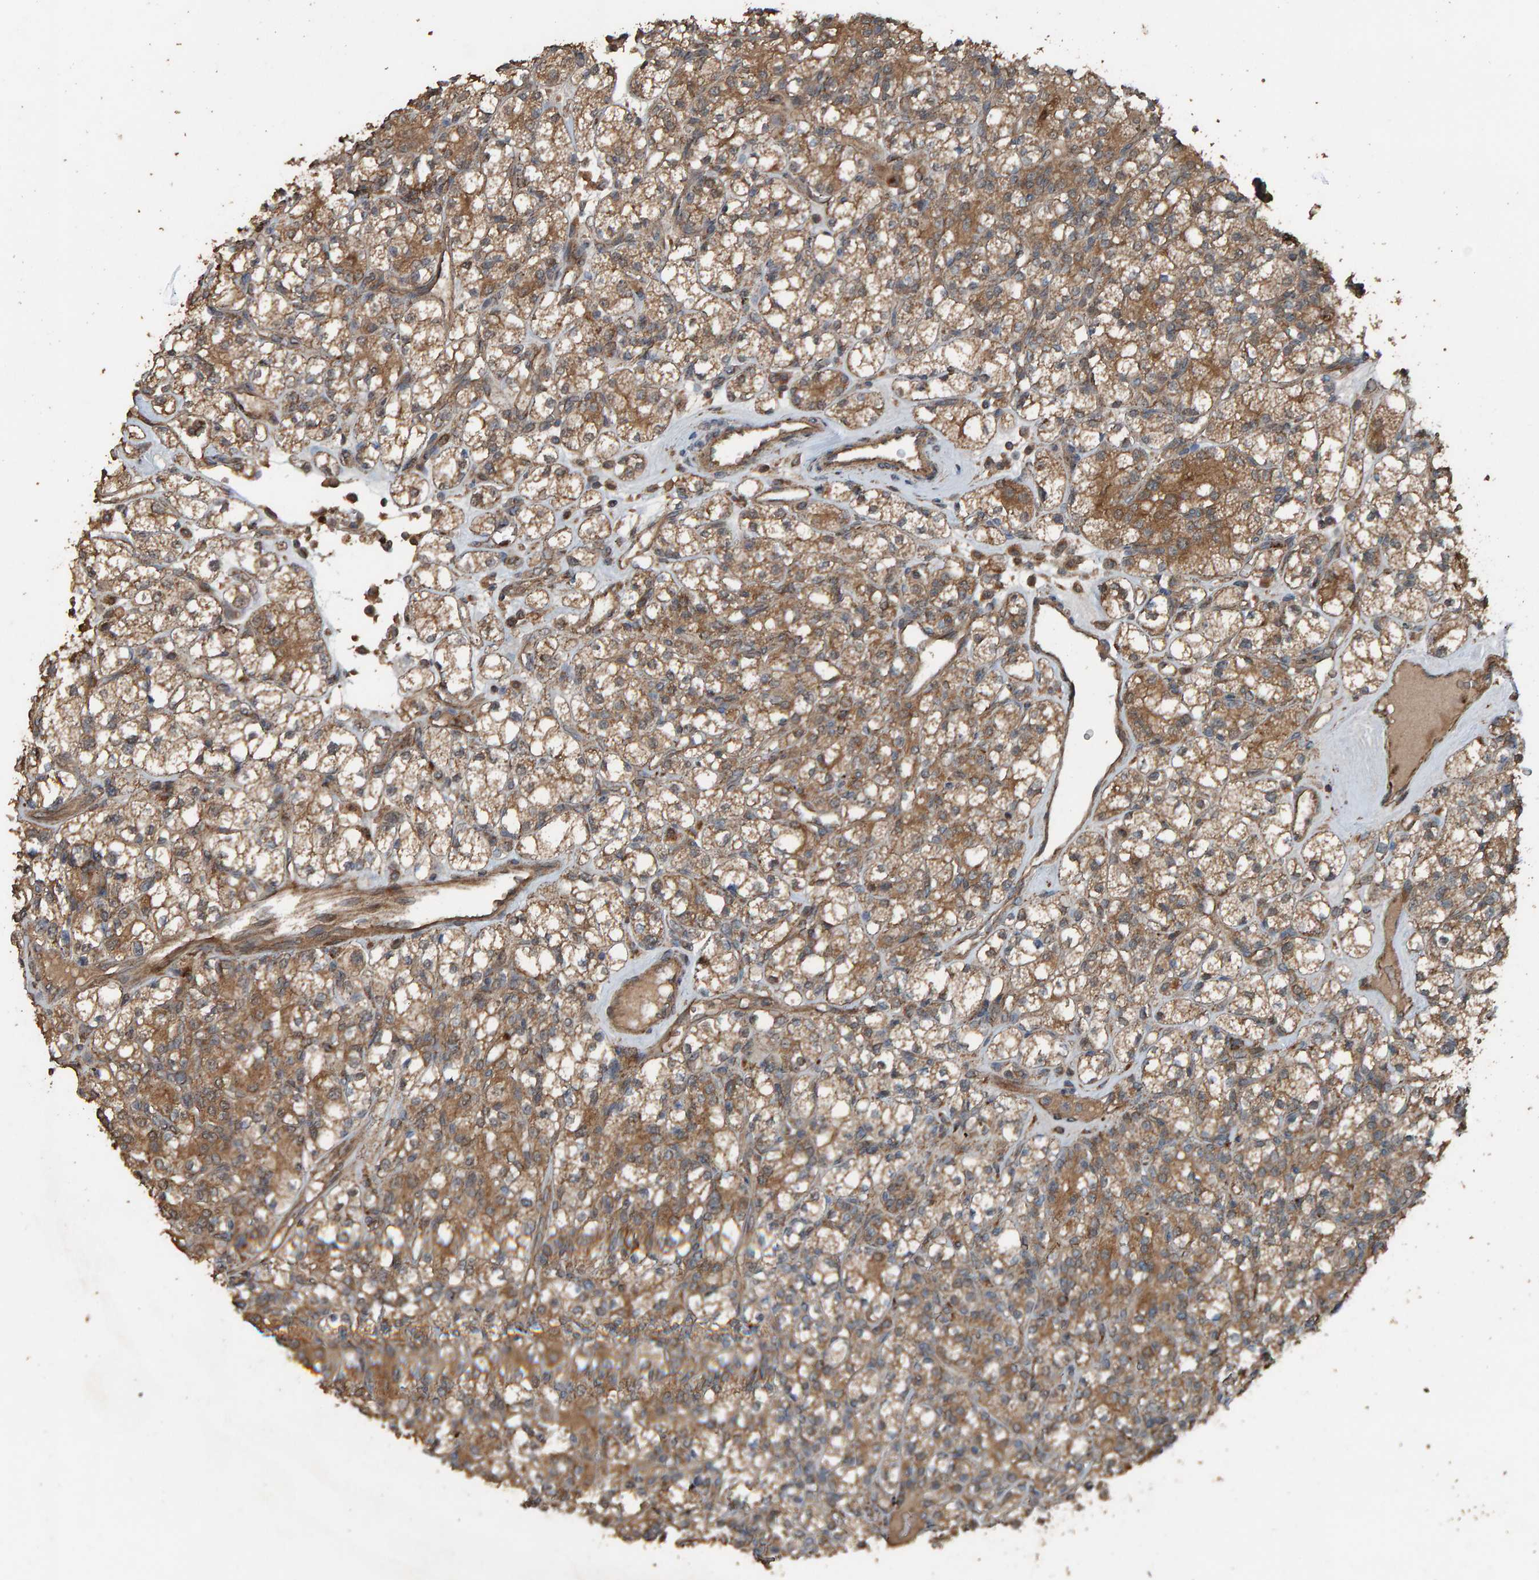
{"staining": {"intensity": "moderate", "quantity": ">75%", "location": "cytoplasmic/membranous"}, "tissue": "renal cancer", "cell_type": "Tumor cells", "image_type": "cancer", "snomed": [{"axis": "morphology", "description": "Adenocarcinoma, NOS"}, {"axis": "topography", "description": "Kidney"}], "caption": "The image exhibits staining of adenocarcinoma (renal), revealing moderate cytoplasmic/membranous protein staining (brown color) within tumor cells.", "gene": "DUS1L", "patient": {"sex": "male", "age": 77}}